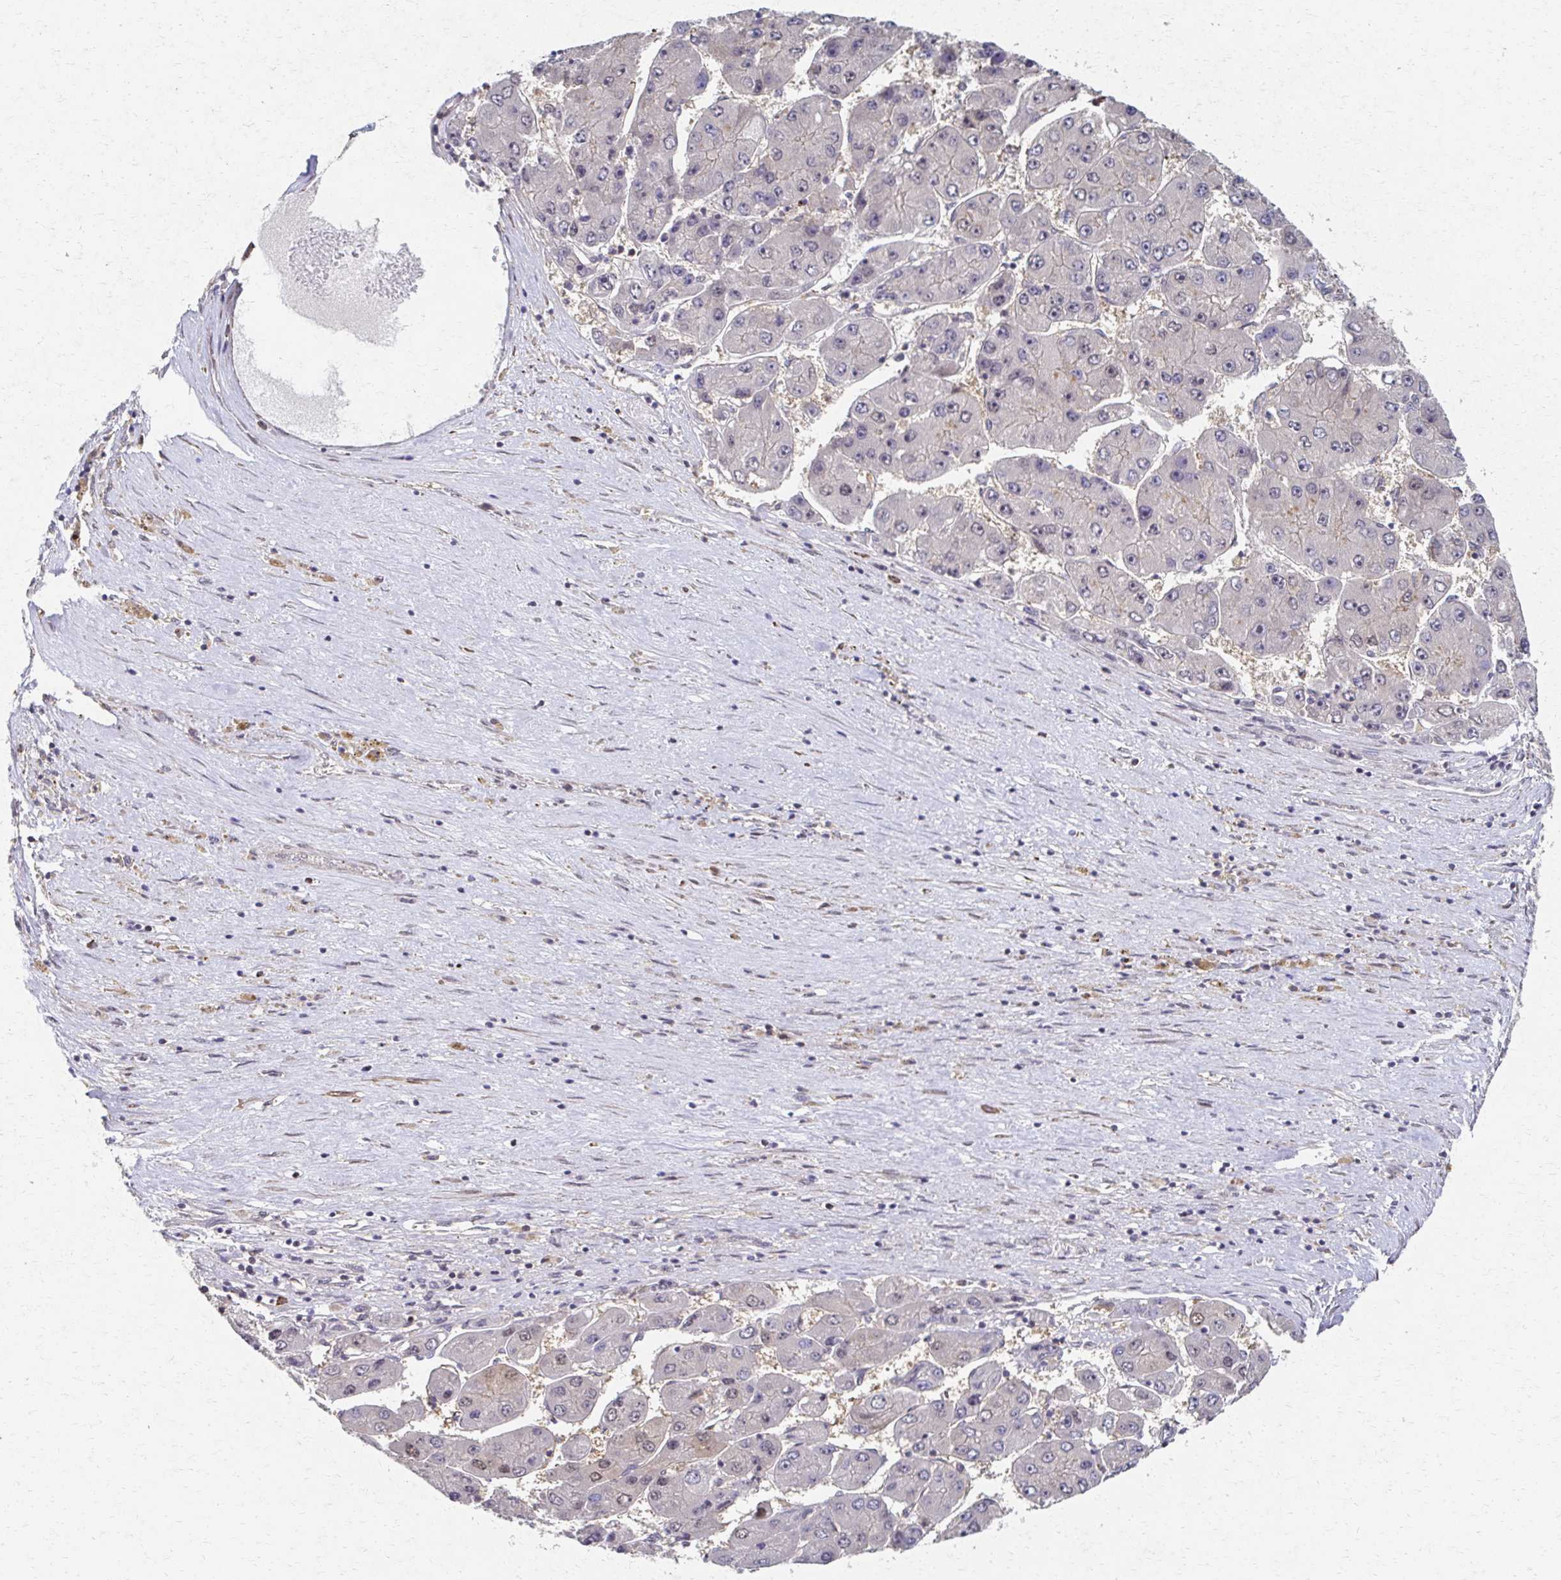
{"staining": {"intensity": "negative", "quantity": "none", "location": "none"}, "tissue": "liver cancer", "cell_type": "Tumor cells", "image_type": "cancer", "snomed": [{"axis": "morphology", "description": "Carcinoma, Hepatocellular, NOS"}, {"axis": "topography", "description": "Liver"}], "caption": "The histopathology image shows no staining of tumor cells in liver hepatocellular carcinoma.", "gene": "EOLA2", "patient": {"sex": "female", "age": 61}}